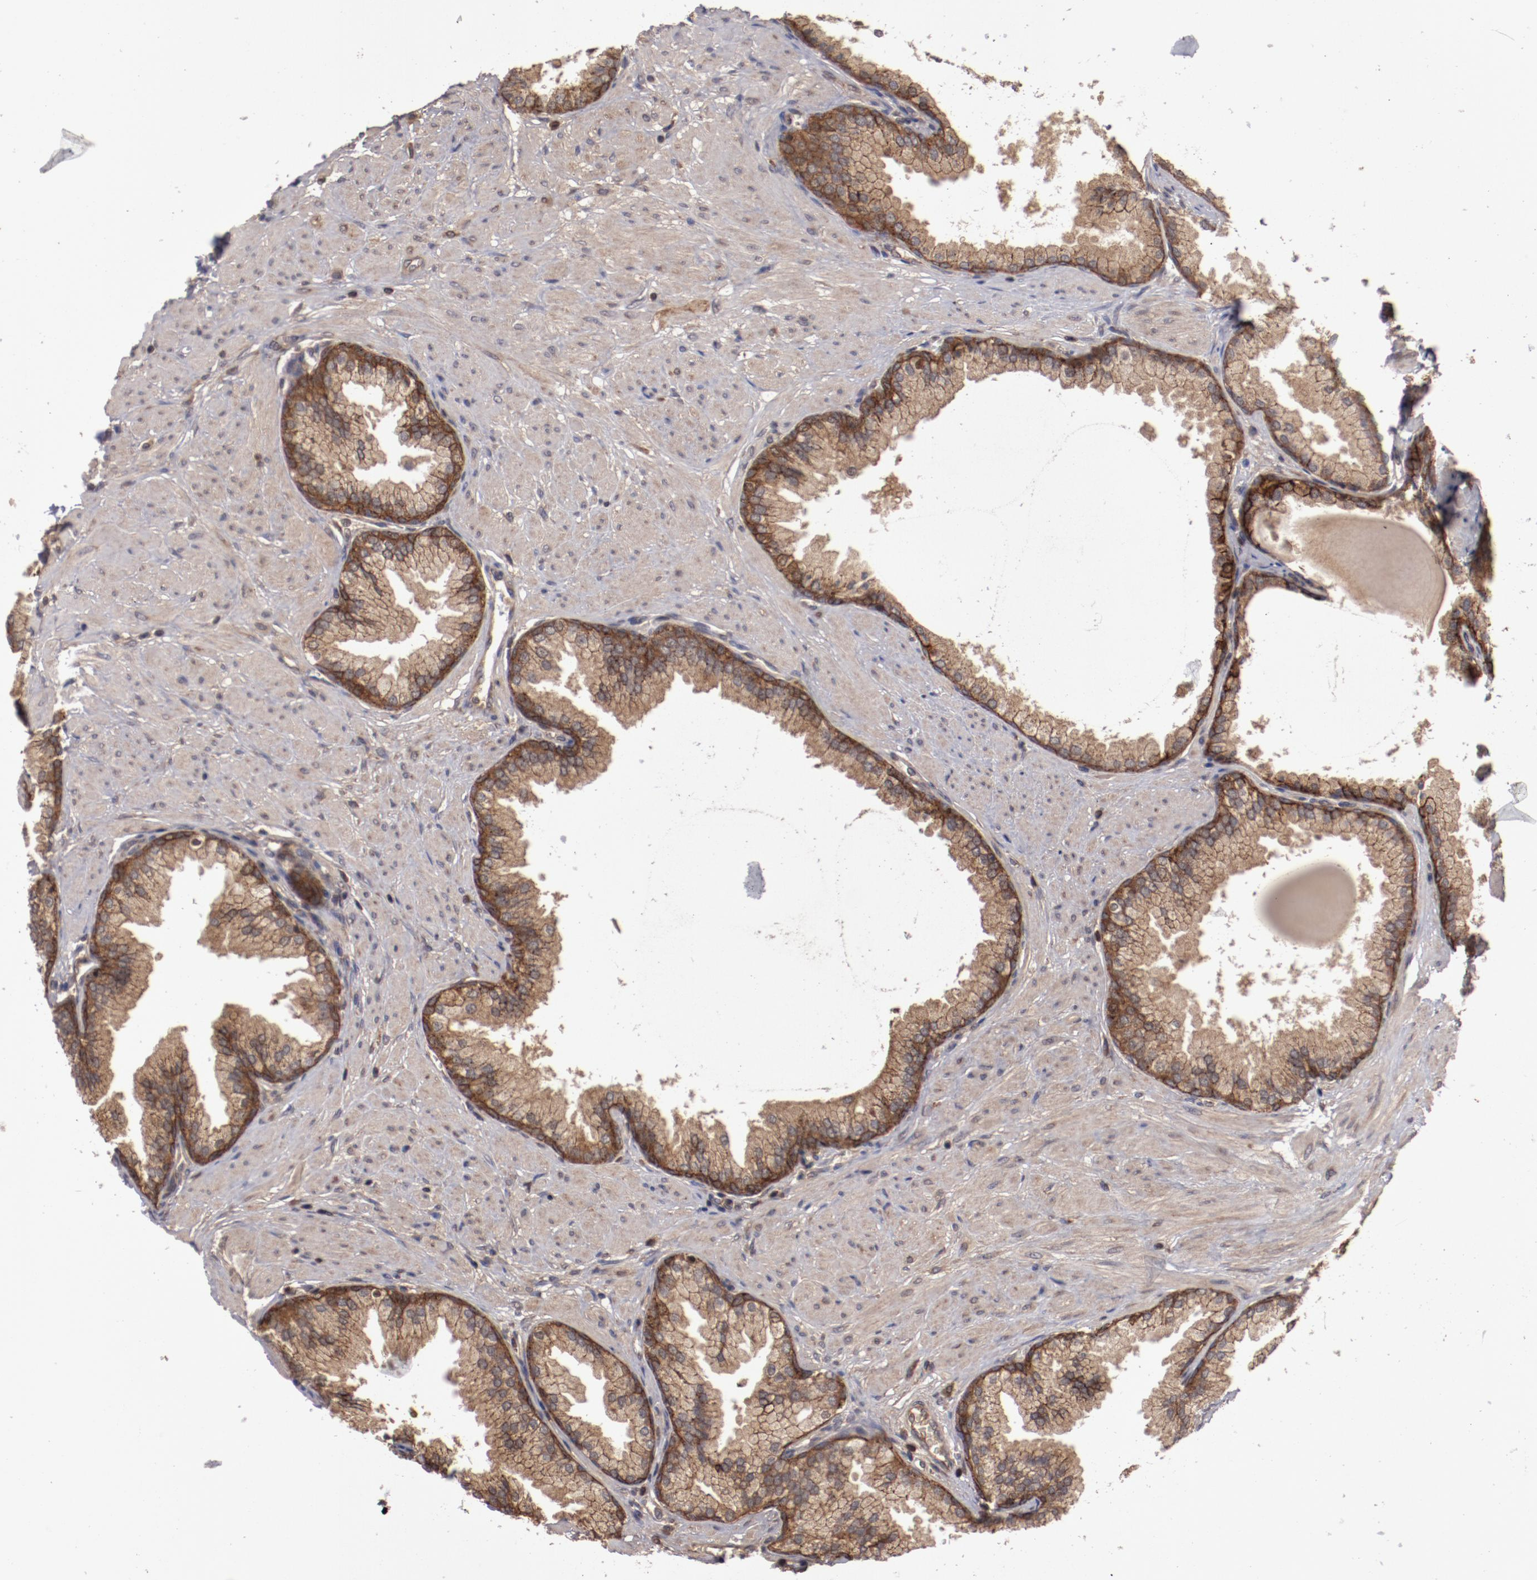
{"staining": {"intensity": "moderate", "quantity": "25%-75%", "location": "cytoplasmic/membranous"}, "tissue": "prostate", "cell_type": "Glandular cells", "image_type": "normal", "snomed": [{"axis": "morphology", "description": "Normal tissue, NOS"}, {"axis": "topography", "description": "Prostate"}], "caption": "Immunohistochemistry staining of normal prostate, which displays medium levels of moderate cytoplasmic/membranous expression in about 25%-75% of glandular cells indicating moderate cytoplasmic/membranous protein staining. The staining was performed using DAB (3,3'-diaminobenzidine) (brown) for protein detection and nuclei were counterstained in hematoxylin (blue).", "gene": "RPS6KA6", "patient": {"sex": "male", "age": 51}}